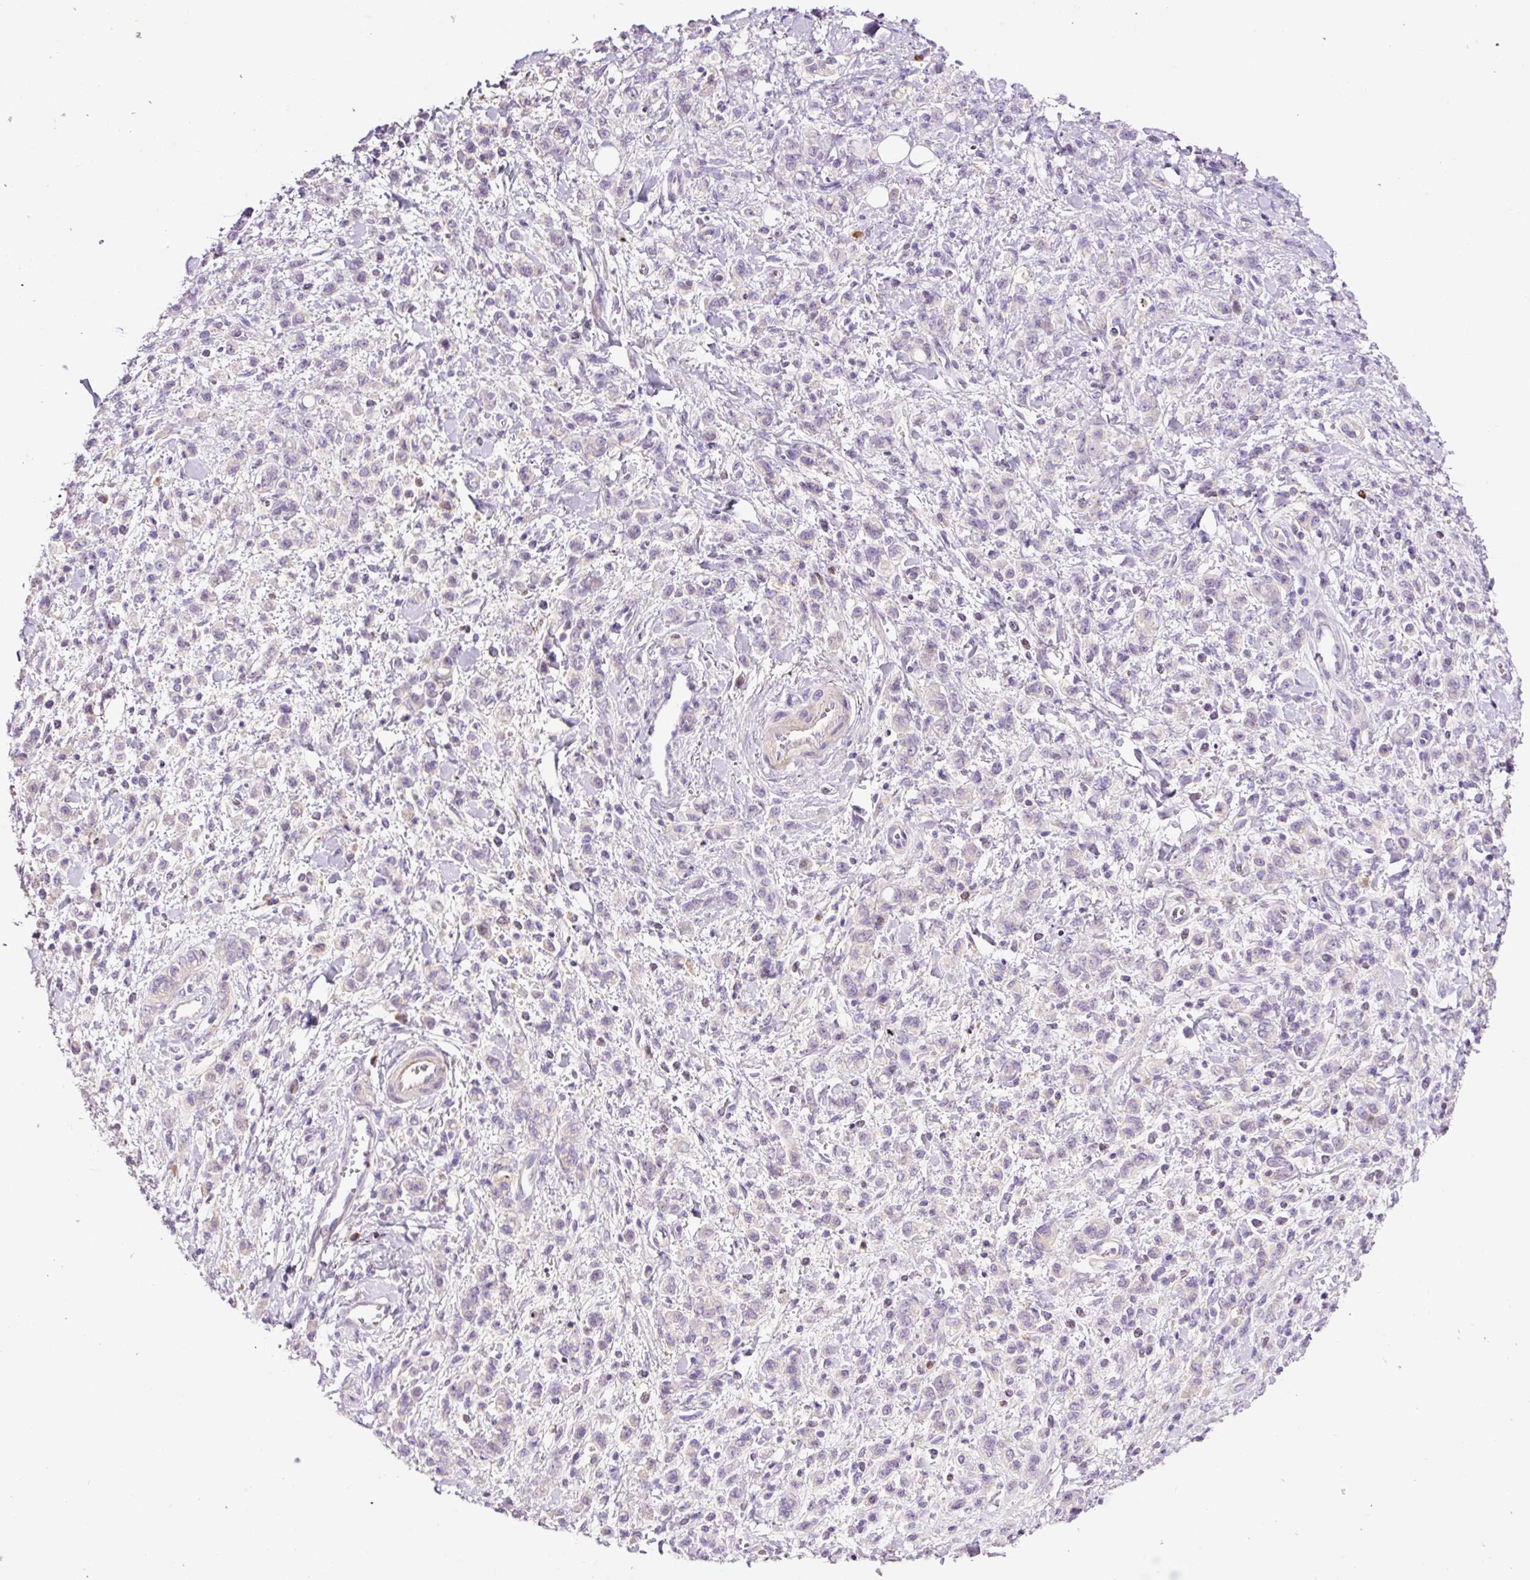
{"staining": {"intensity": "negative", "quantity": "none", "location": "none"}, "tissue": "stomach cancer", "cell_type": "Tumor cells", "image_type": "cancer", "snomed": [{"axis": "morphology", "description": "Adenocarcinoma, NOS"}, {"axis": "topography", "description": "Stomach"}], "caption": "Immunohistochemistry (IHC) image of stomach cancer (adenocarcinoma) stained for a protein (brown), which reveals no expression in tumor cells.", "gene": "DPPA4", "patient": {"sex": "male", "age": 77}}